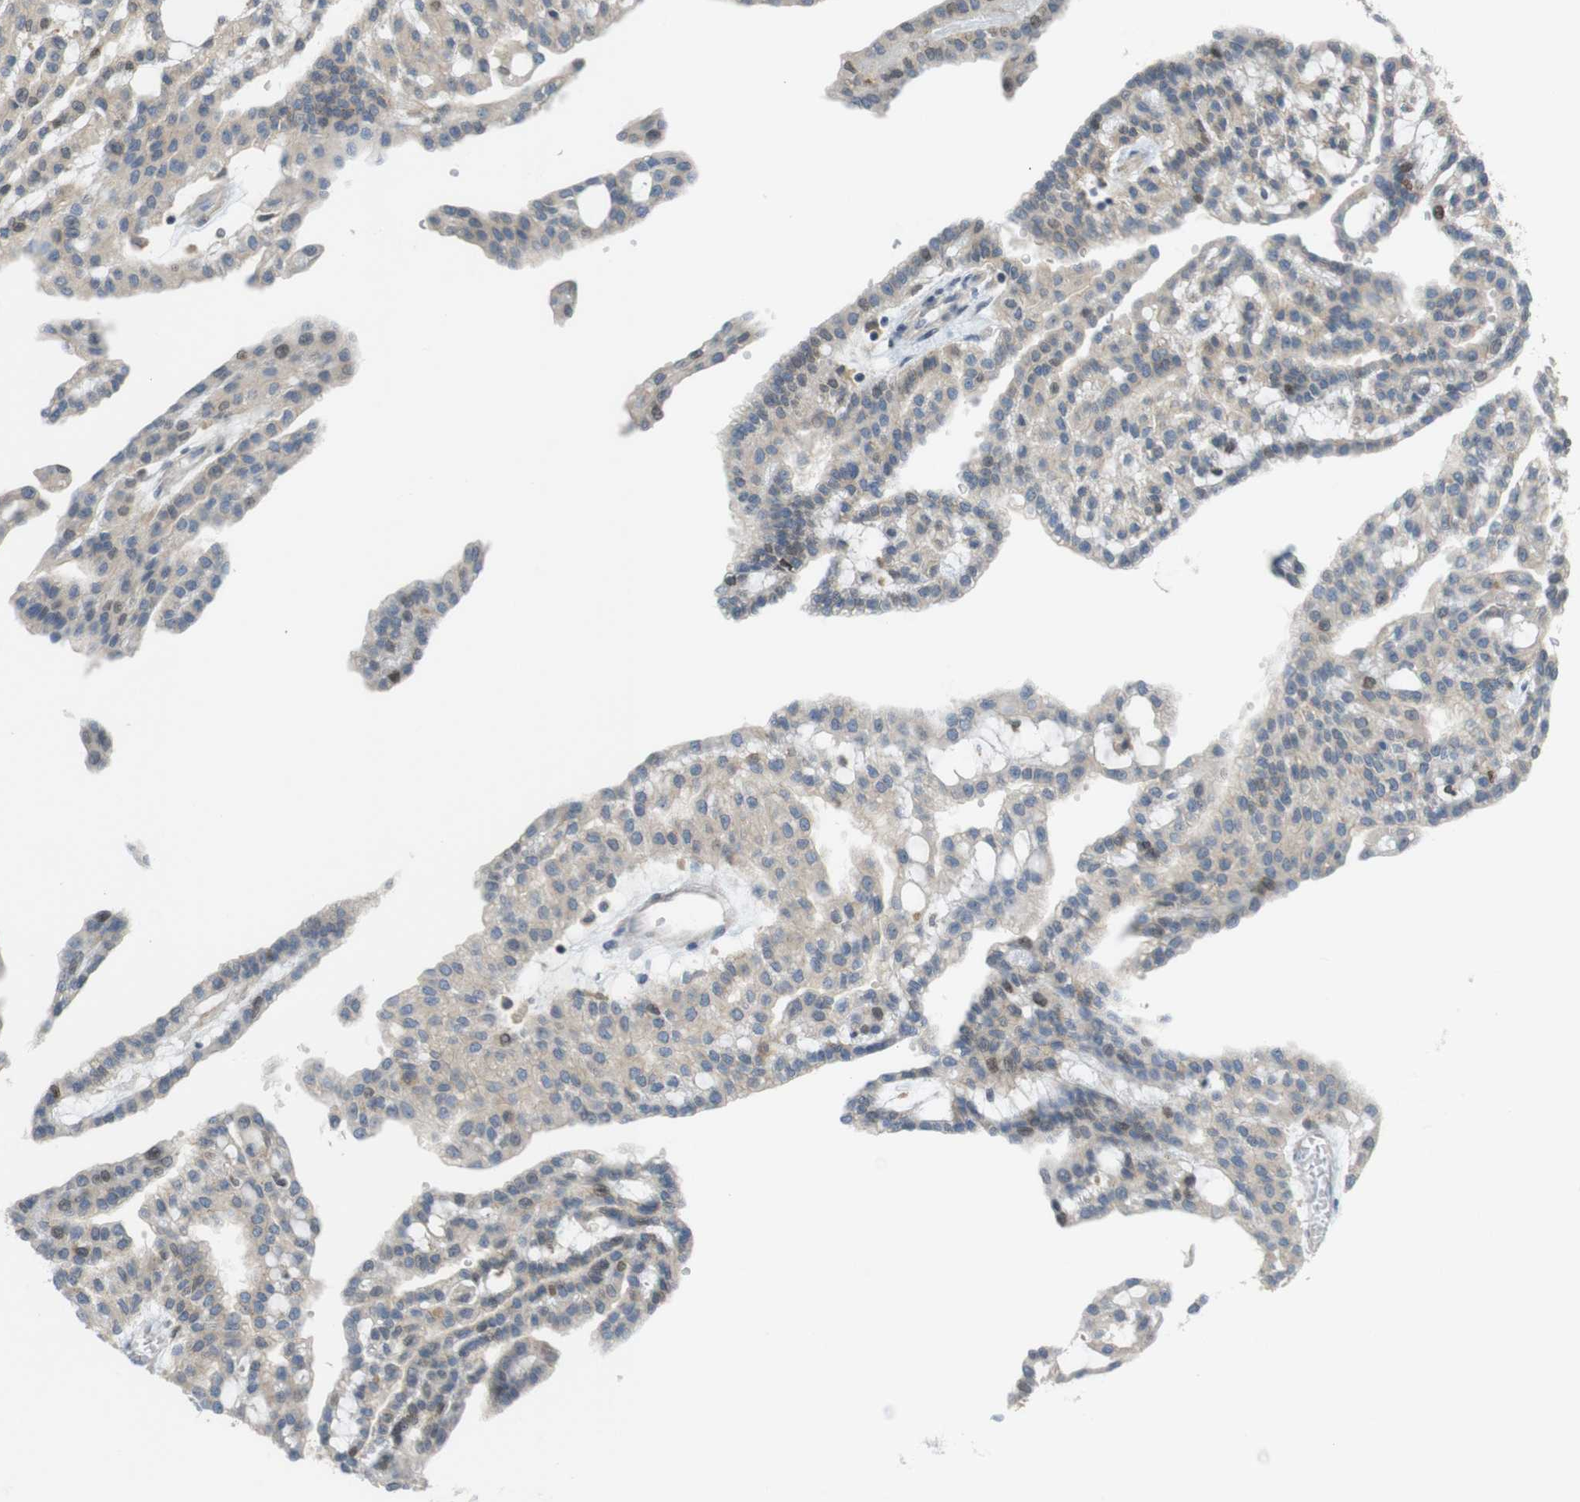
{"staining": {"intensity": "weak", "quantity": "<25%", "location": "cytoplasmic/membranous"}, "tissue": "renal cancer", "cell_type": "Tumor cells", "image_type": "cancer", "snomed": [{"axis": "morphology", "description": "Adenocarcinoma, NOS"}, {"axis": "topography", "description": "Kidney"}], "caption": "Adenocarcinoma (renal) stained for a protein using IHC reveals no positivity tumor cells.", "gene": "PCDH10", "patient": {"sex": "male", "age": 63}}